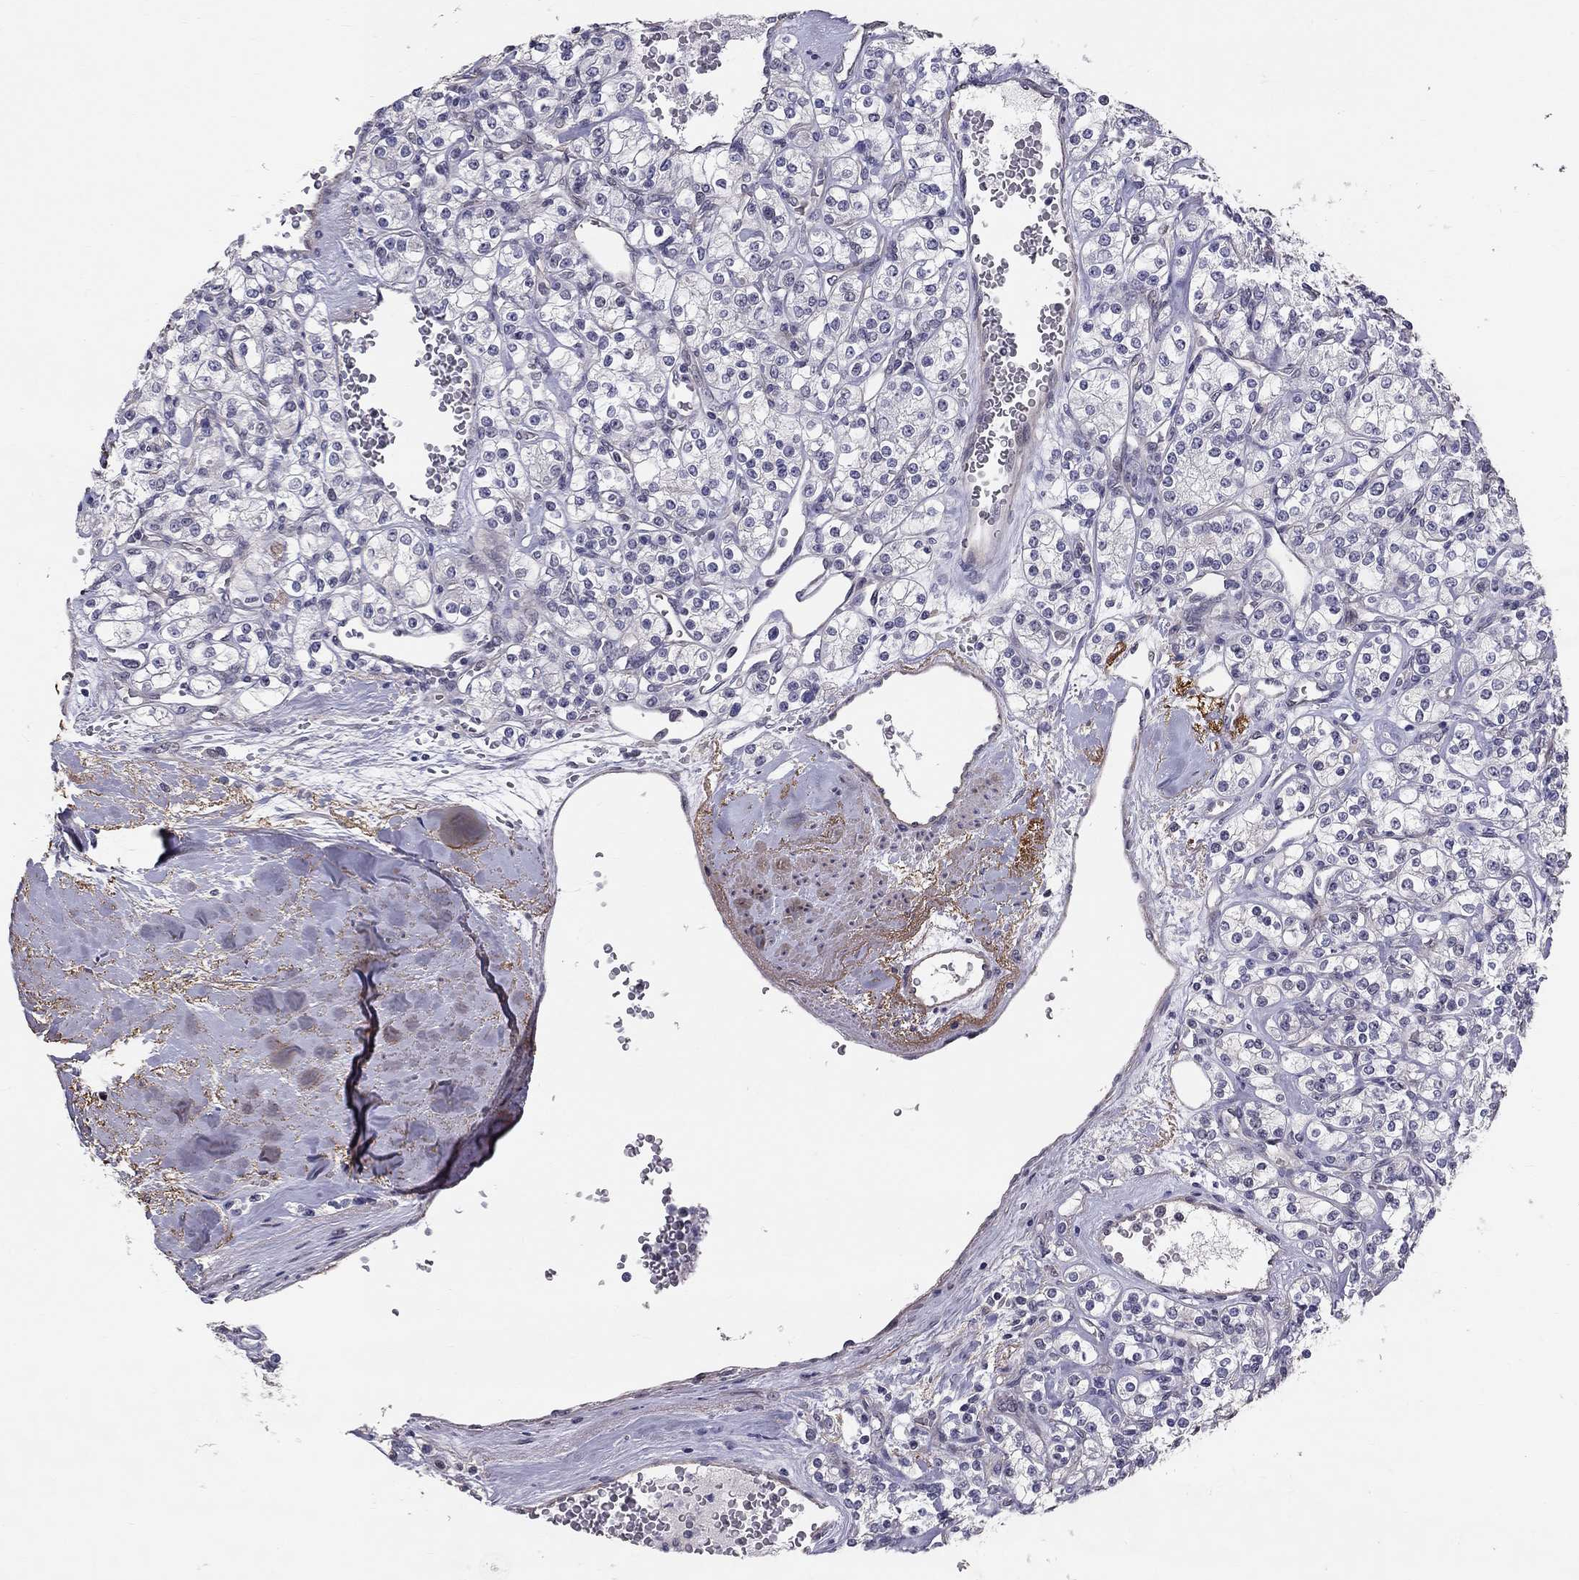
{"staining": {"intensity": "negative", "quantity": "none", "location": "none"}, "tissue": "renal cancer", "cell_type": "Tumor cells", "image_type": "cancer", "snomed": [{"axis": "morphology", "description": "Adenocarcinoma, NOS"}, {"axis": "topography", "description": "Kidney"}], "caption": "High power microscopy image of an immunohistochemistry (IHC) micrograph of adenocarcinoma (renal), revealing no significant staining in tumor cells. Brightfield microscopy of immunohistochemistry (IHC) stained with DAB (3,3'-diaminobenzidine) (brown) and hematoxylin (blue), captured at high magnification.", "gene": "GJB4", "patient": {"sex": "male", "age": 77}}